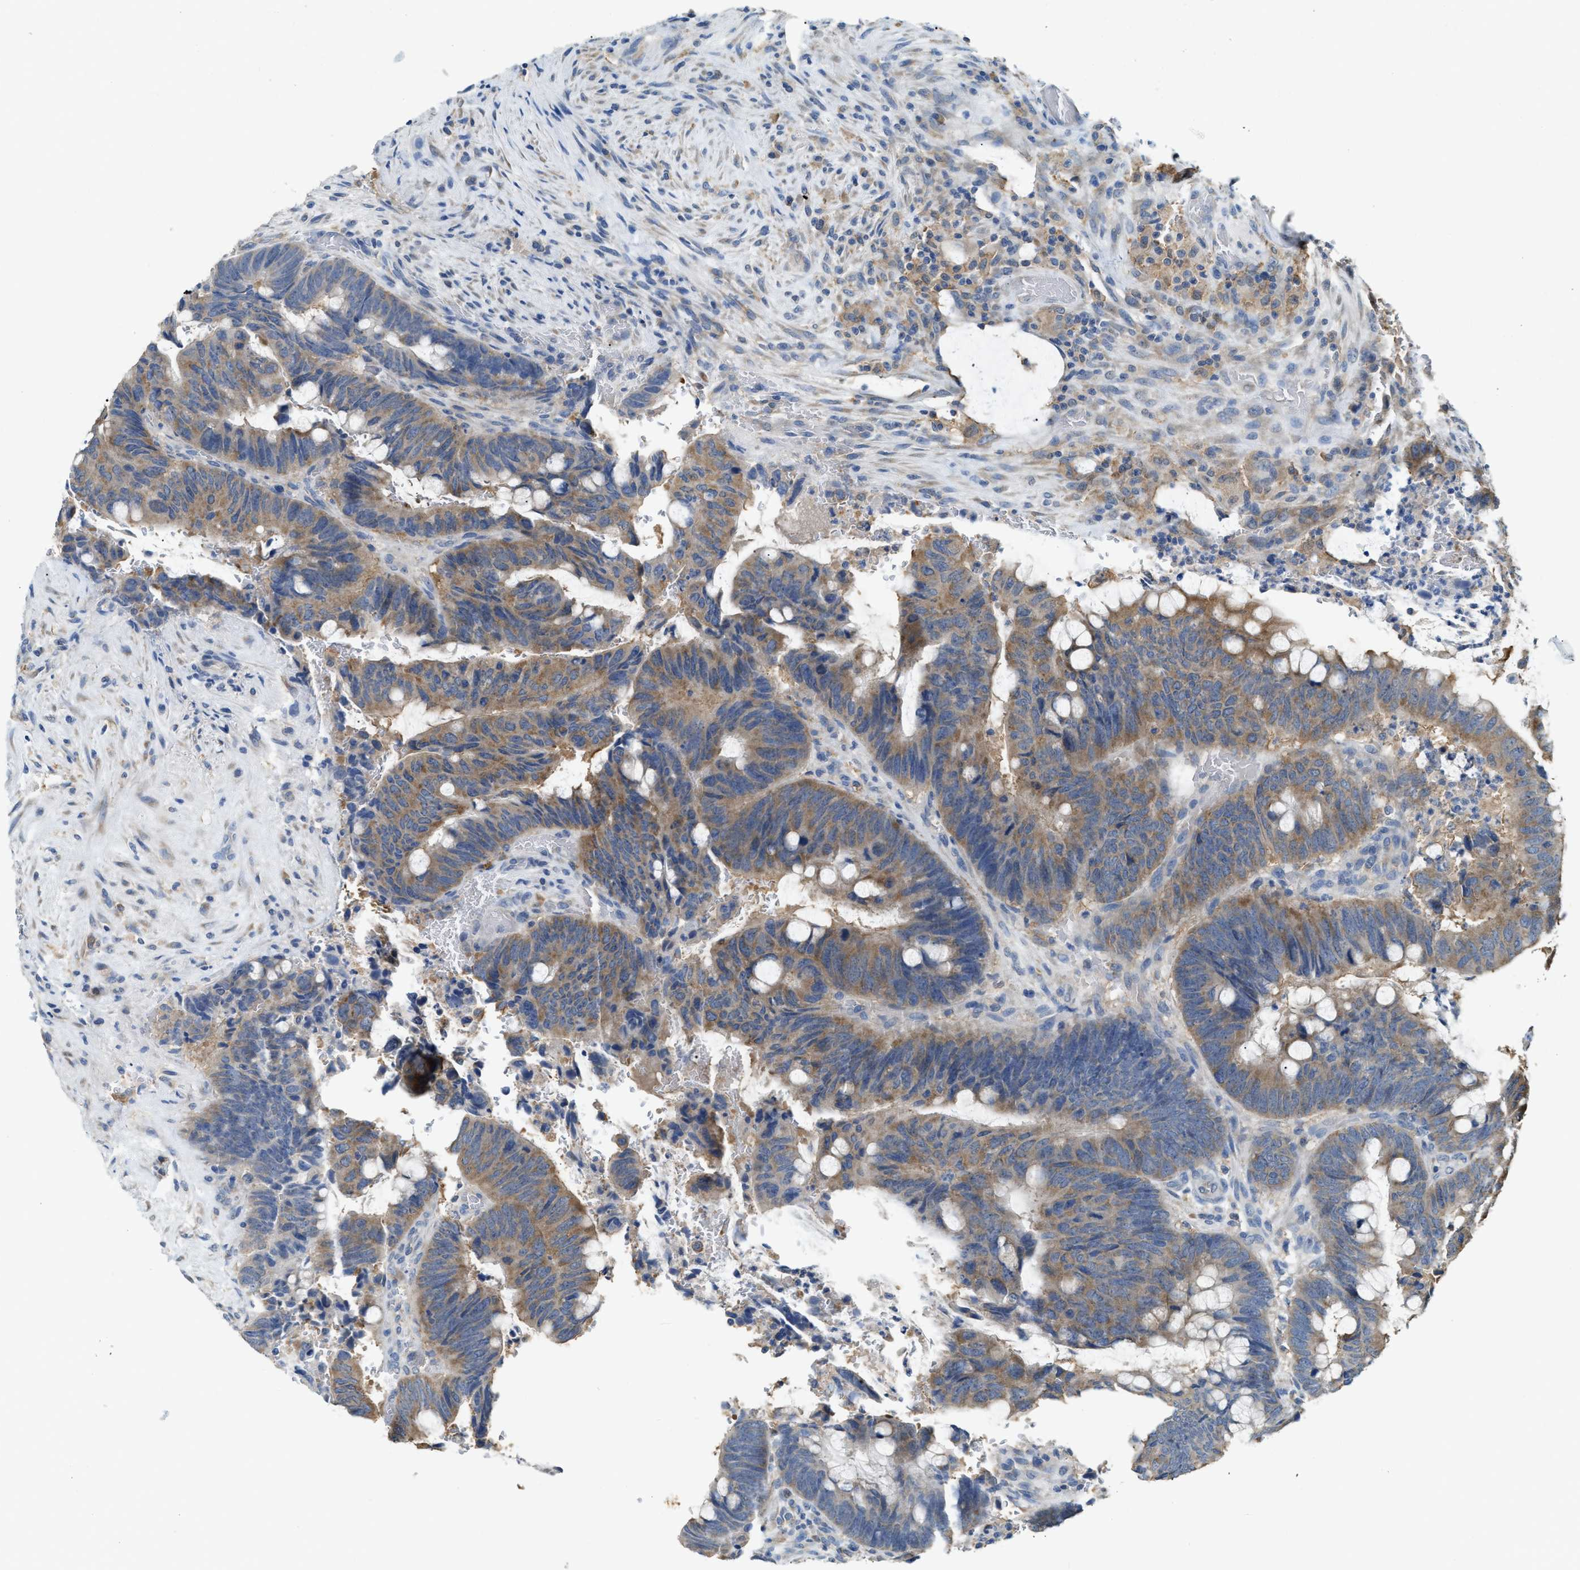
{"staining": {"intensity": "moderate", "quantity": ">75%", "location": "cytoplasmic/membranous"}, "tissue": "colorectal cancer", "cell_type": "Tumor cells", "image_type": "cancer", "snomed": [{"axis": "morphology", "description": "Normal tissue, NOS"}, {"axis": "morphology", "description": "Adenocarcinoma, NOS"}, {"axis": "topography", "description": "Rectum"}, {"axis": "topography", "description": "Peripheral nerve tissue"}], "caption": "IHC of human colorectal adenocarcinoma demonstrates medium levels of moderate cytoplasmic/membranous positivity in approximately >75% of tumor cells. Nuclei are stained in blue.", "gene": "GCN1", "patient": {"sex": "male", "age": 92}}